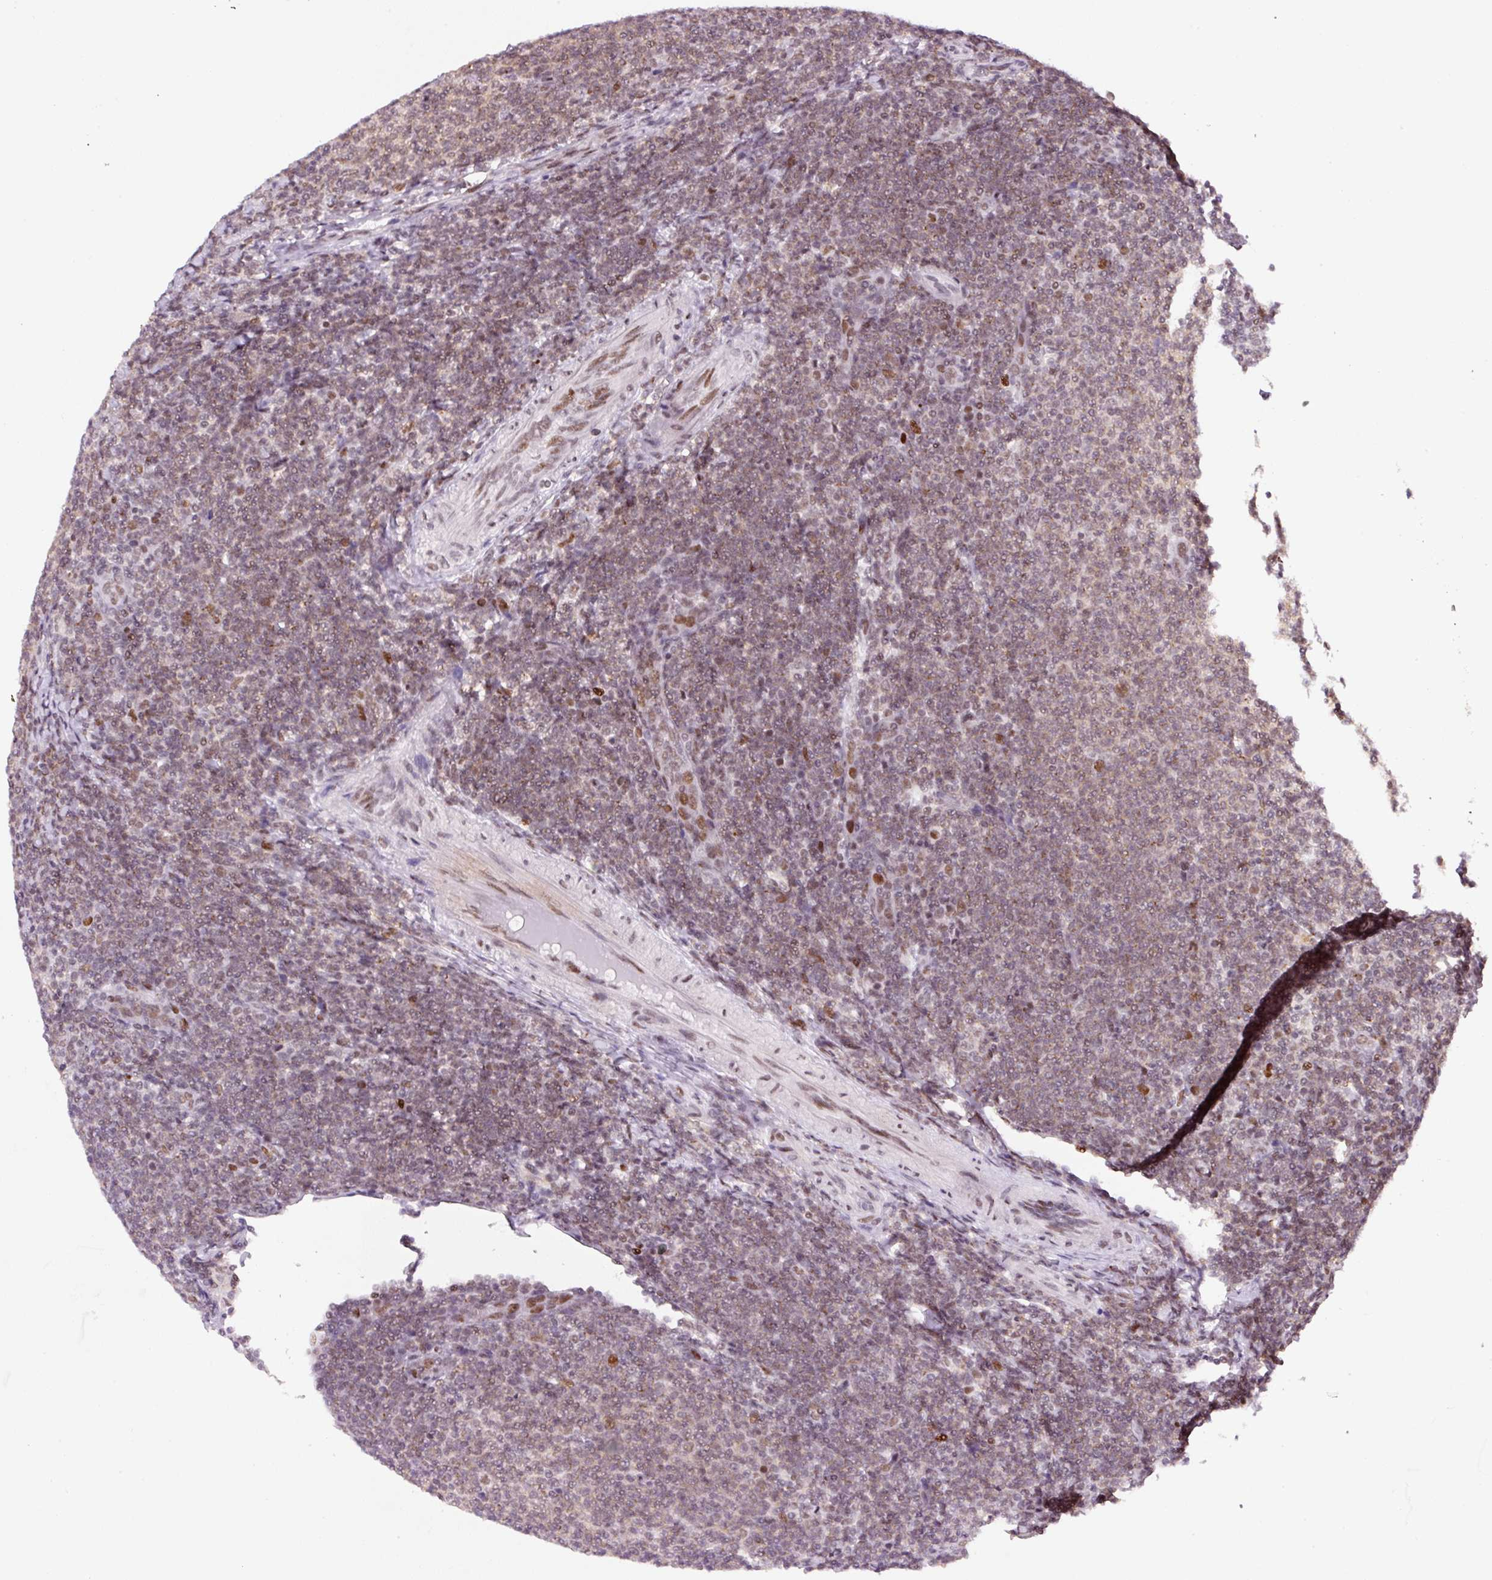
{"staining": {"intensity": "moderate", "quantity": "25%-75%", "location": "cytoplasmic/membranous,nuclear"}, "tissue": "lymphoma", "cell_type": "Tumor cells", "image_type": "cancer", "snomed": [{"axis": "morphology", "description": "Malignant lymphoma, non-Hodgkin's type, Low grade"}, {"axis": "topography", "description": "Lymph node"}], "caption": "Immunohistochemical staining of malignant lymphoma, non-Hodgkin's type (low-grade) shows moderate cytoplasmic/membranous and nuclear protein expression in about 25%-75% of tumor cells.", "gene": "CCNL2", "patient": {"sex": "male", "age": 66}}